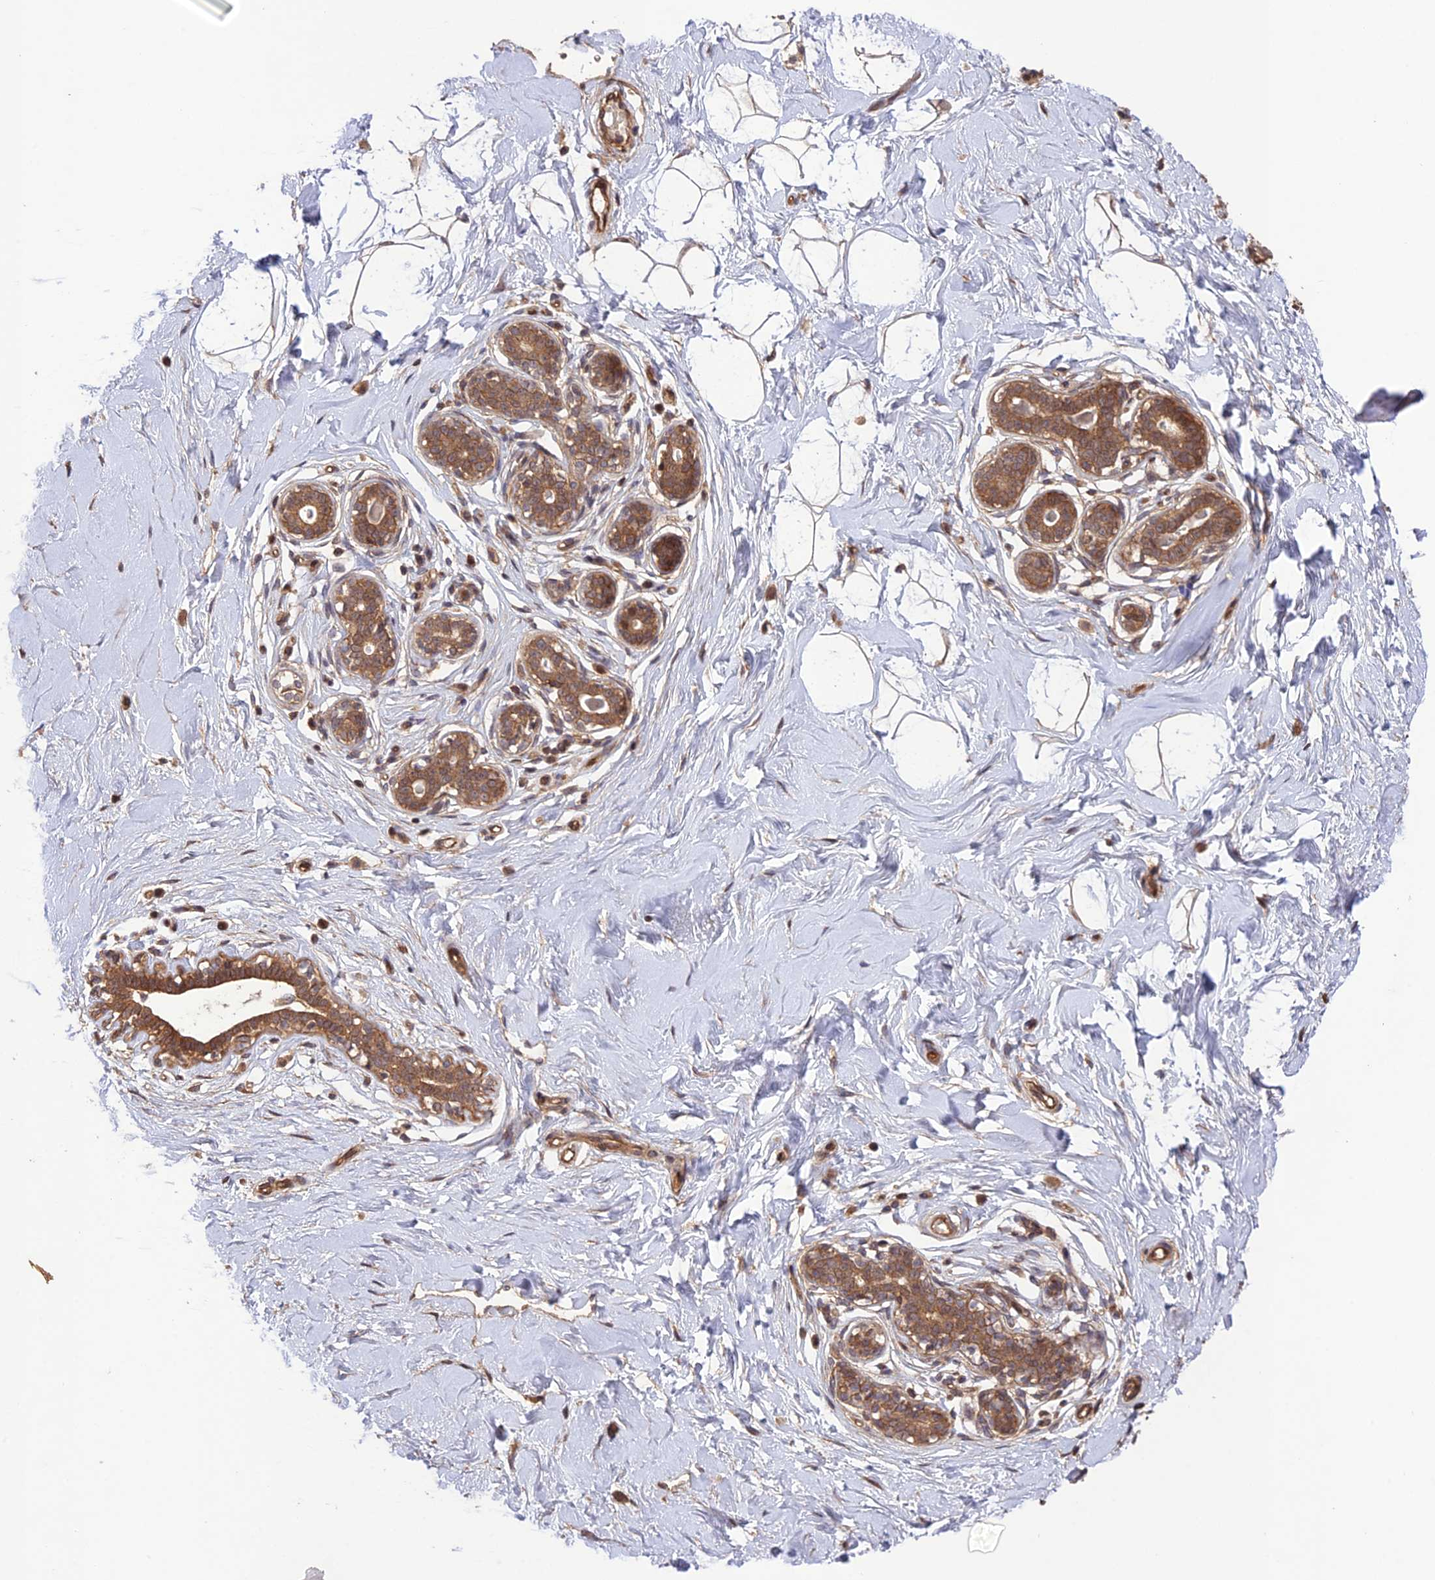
{"staining": {"intensity": "weak", "quantity": "25%-75%", "location": "cytoplasmic/membranous"}, "tissue": "breast", "cell_type": "Adipocytes", "image_type": "normal", "snomed": [{"axis": "morphology", "description": "Normal tissue, NOS"}, {"axis": "morphology", "description": "Adenoma, NOS"}, {"axis": "topography", "description": "Breast"}], "caption": "Normal breast reveals weak cytoplasmic/membranous staining in about 25%-75% of adipocytes, visualized by immunohistochemistry. (IHC, brightfield microscopy, high magnification).", "gene": "FCHSD1", "patient": {"sex": "female", "age": 23}}